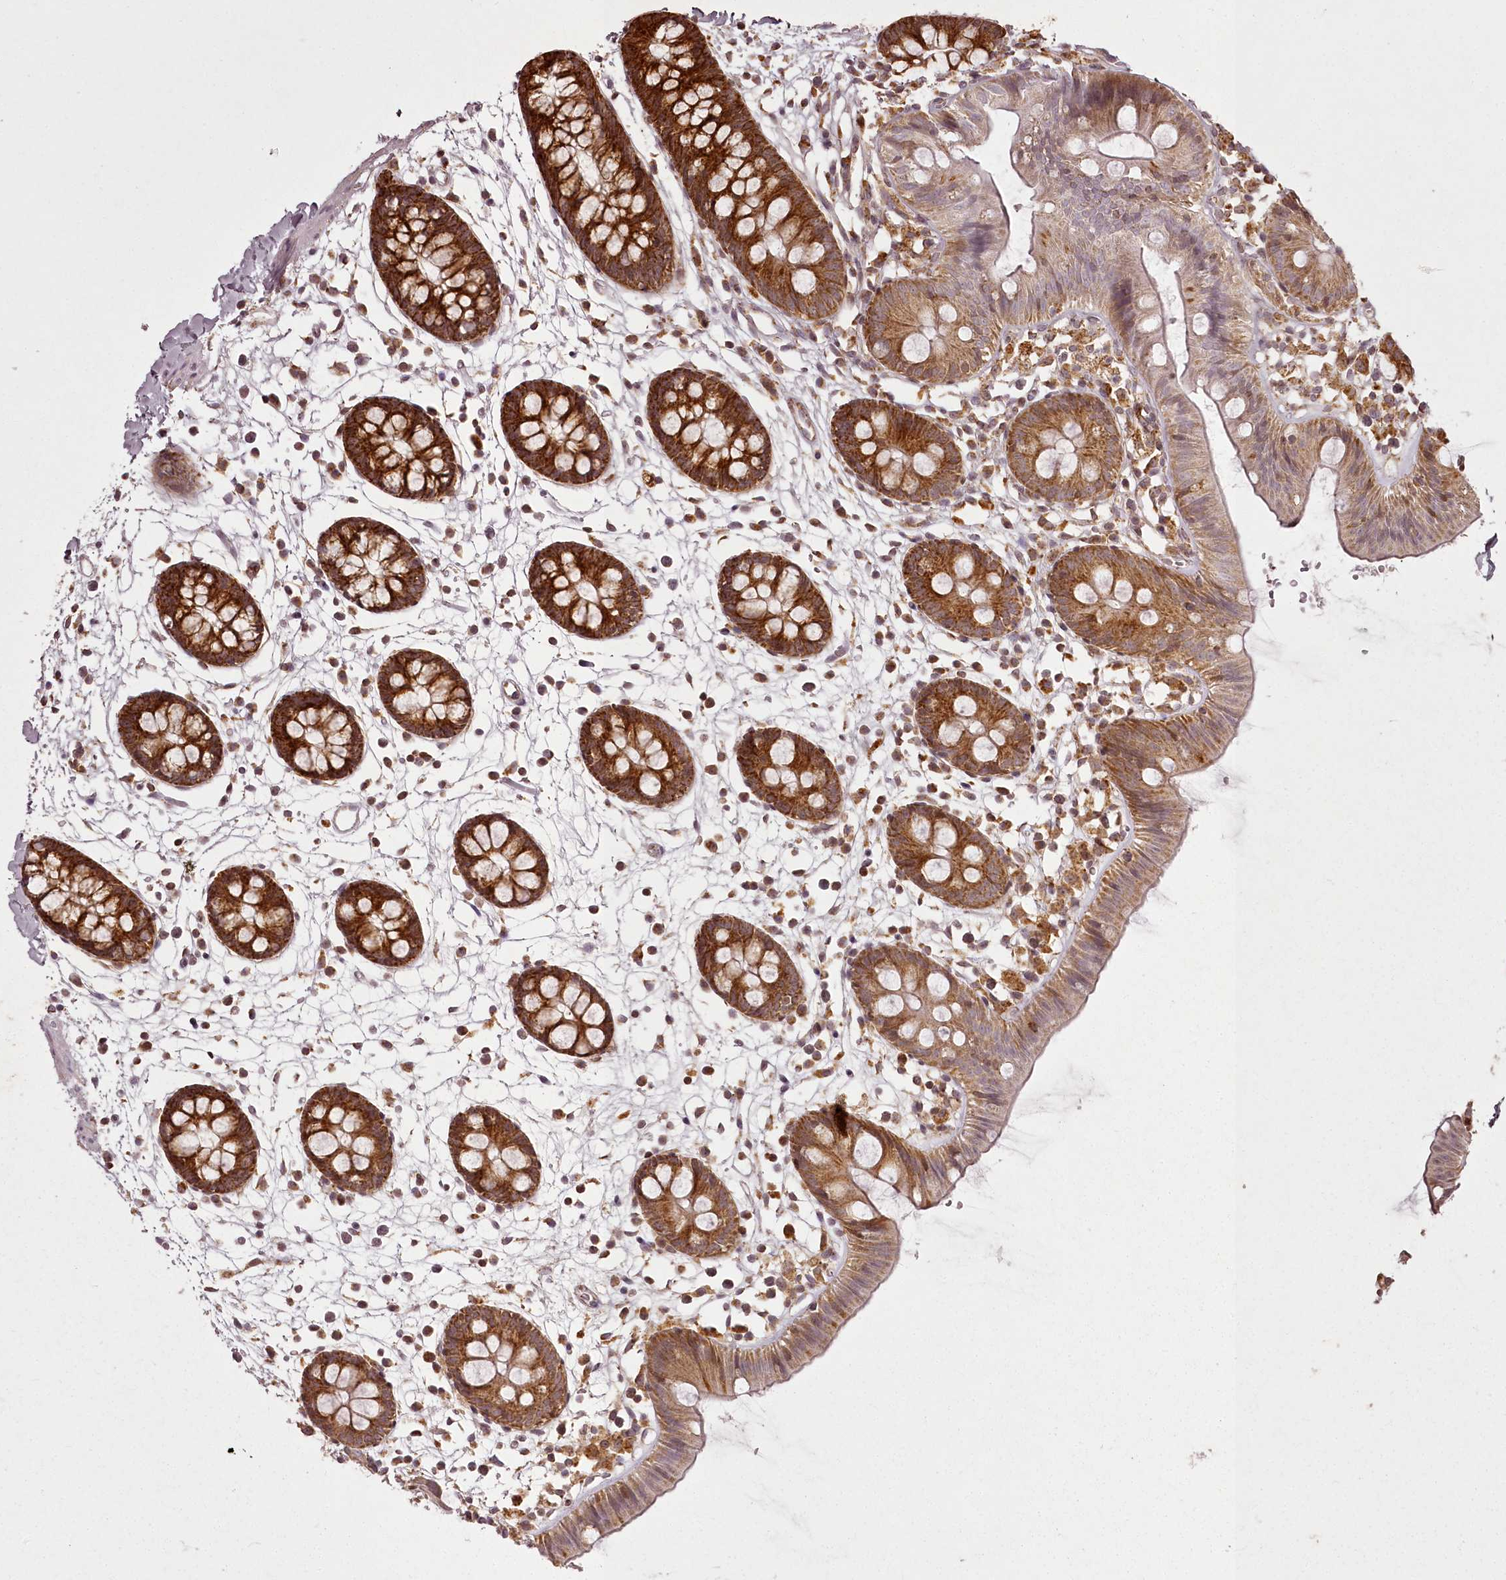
{"staining": {"intensity": "negative", "quantity": "none", "location": "none"}, "tissue": "colon", "cell_type": "Endothelial cells", "image_type": "normal", "snomed": [{"axis": "morphology", "description": "Normal tissue, NOS"}, {"axis": "topography", "description": "Colon"}], "caption": "A histopathology image of colon stained for a protein shows no brown staining in endothelial cells. (Brightfield microscopy of DAB immunohistochemistry (IHC) at high magnification).", "gene": "CHCHD2", "patient": {"sex": "male", "age": 56}}